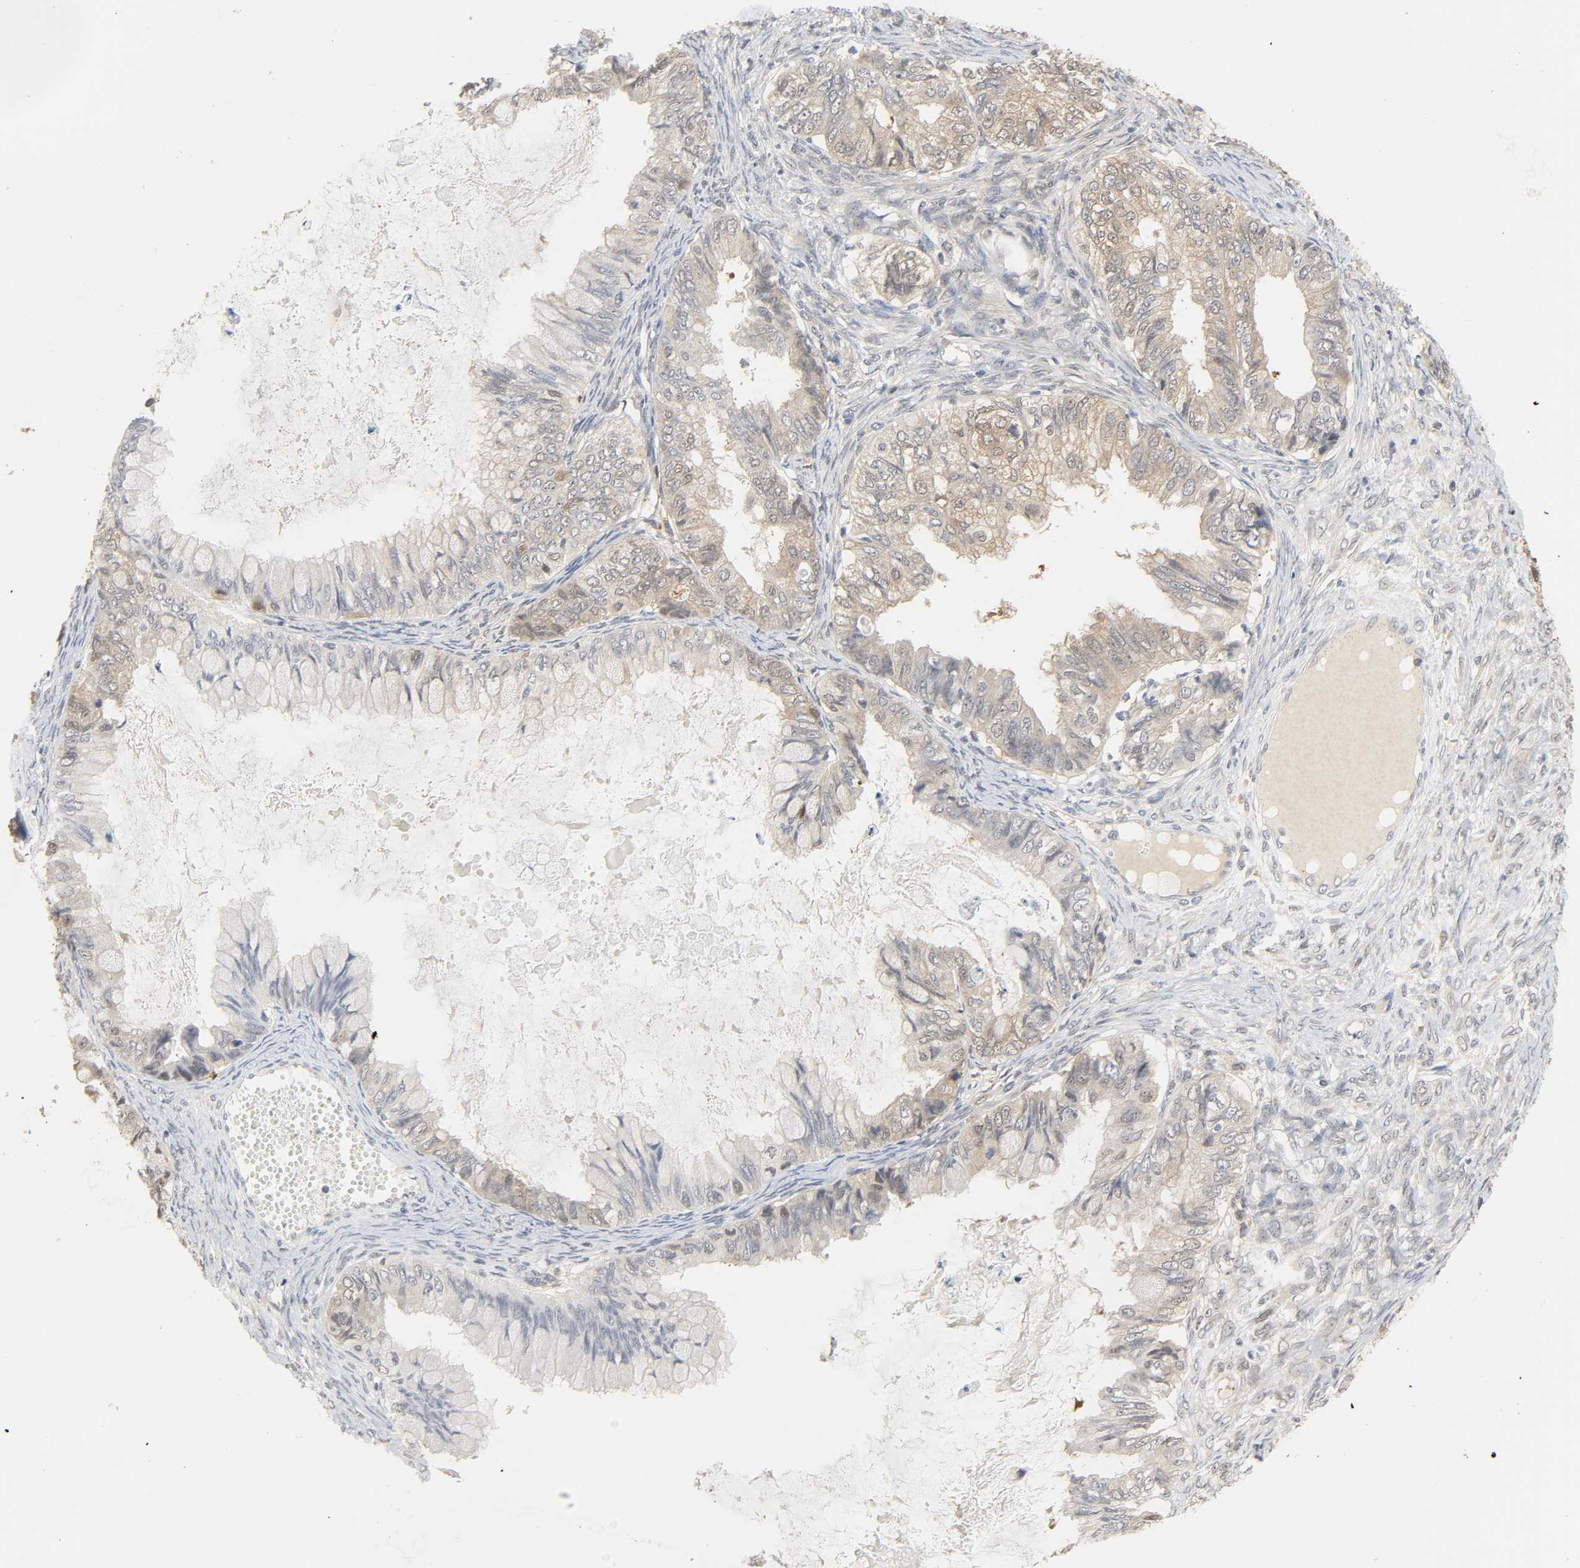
{"staining": {"intensity": "weak", "quantity": ">75%", "location": "cytoplasmic/membranous"}, "tissue": "ovarian cancer", "cell_type": "Tumor cells", "image_type": "cancer", "snomed": [{"axis": "morphology", "description": "Cystadenocarcinoma, mucinous, NOS"}, {"axis": "topography", "description": "Ovary"}], "caption": "Immunohistochemistry staining of mucinous cystadenocarcinoma (ovarian), which displays low levels of weak cytoplasmic/membranous staining in approximately >75% of tumor cells indicating weak cytoplasmic/membranous protein expression. The staining was performed using DAB (brown) for protein detection and nuclei were counterstained in hematoxylin (blue).", "gene": "MIF", "patient": {"sex": "female", "age": 80}}